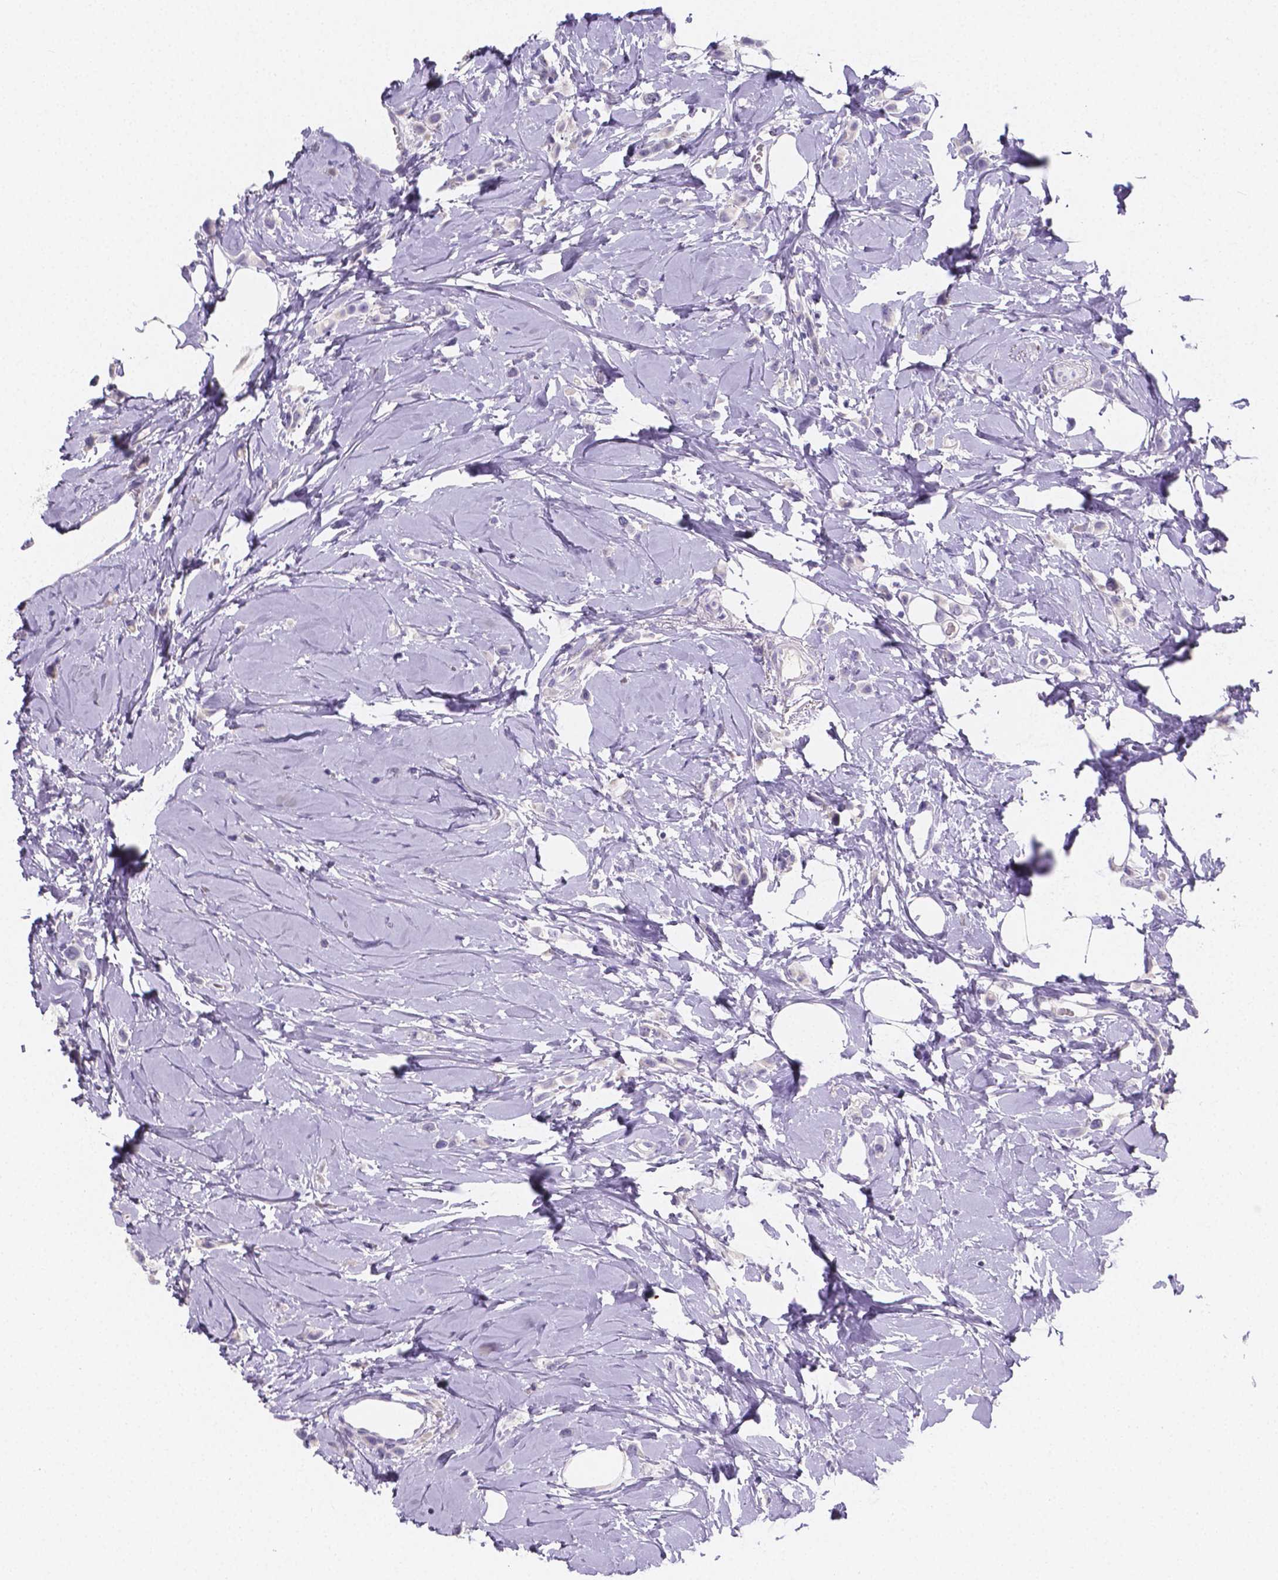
{"staining": {"intensity": "negative", "quantity": "none", "location": "none"}, "tissue": "breast cancer", "cell_type": "Tumor cells", "image_type": "cancer", "snomed": [{"axis": "morphology", "description": "Lobular carcinoma"}, {"axis": "topography", "description": "Breast"}], "caption": "Protein analysis of breast lobular carcinoma shows no significant staining in tumor cells. (DAB immunohistochemistry (IHC) visualized using brightfield microscopy, high magnification).", "gene": "PLXNA4", "patient": {"sex": "female", "age": 66}}